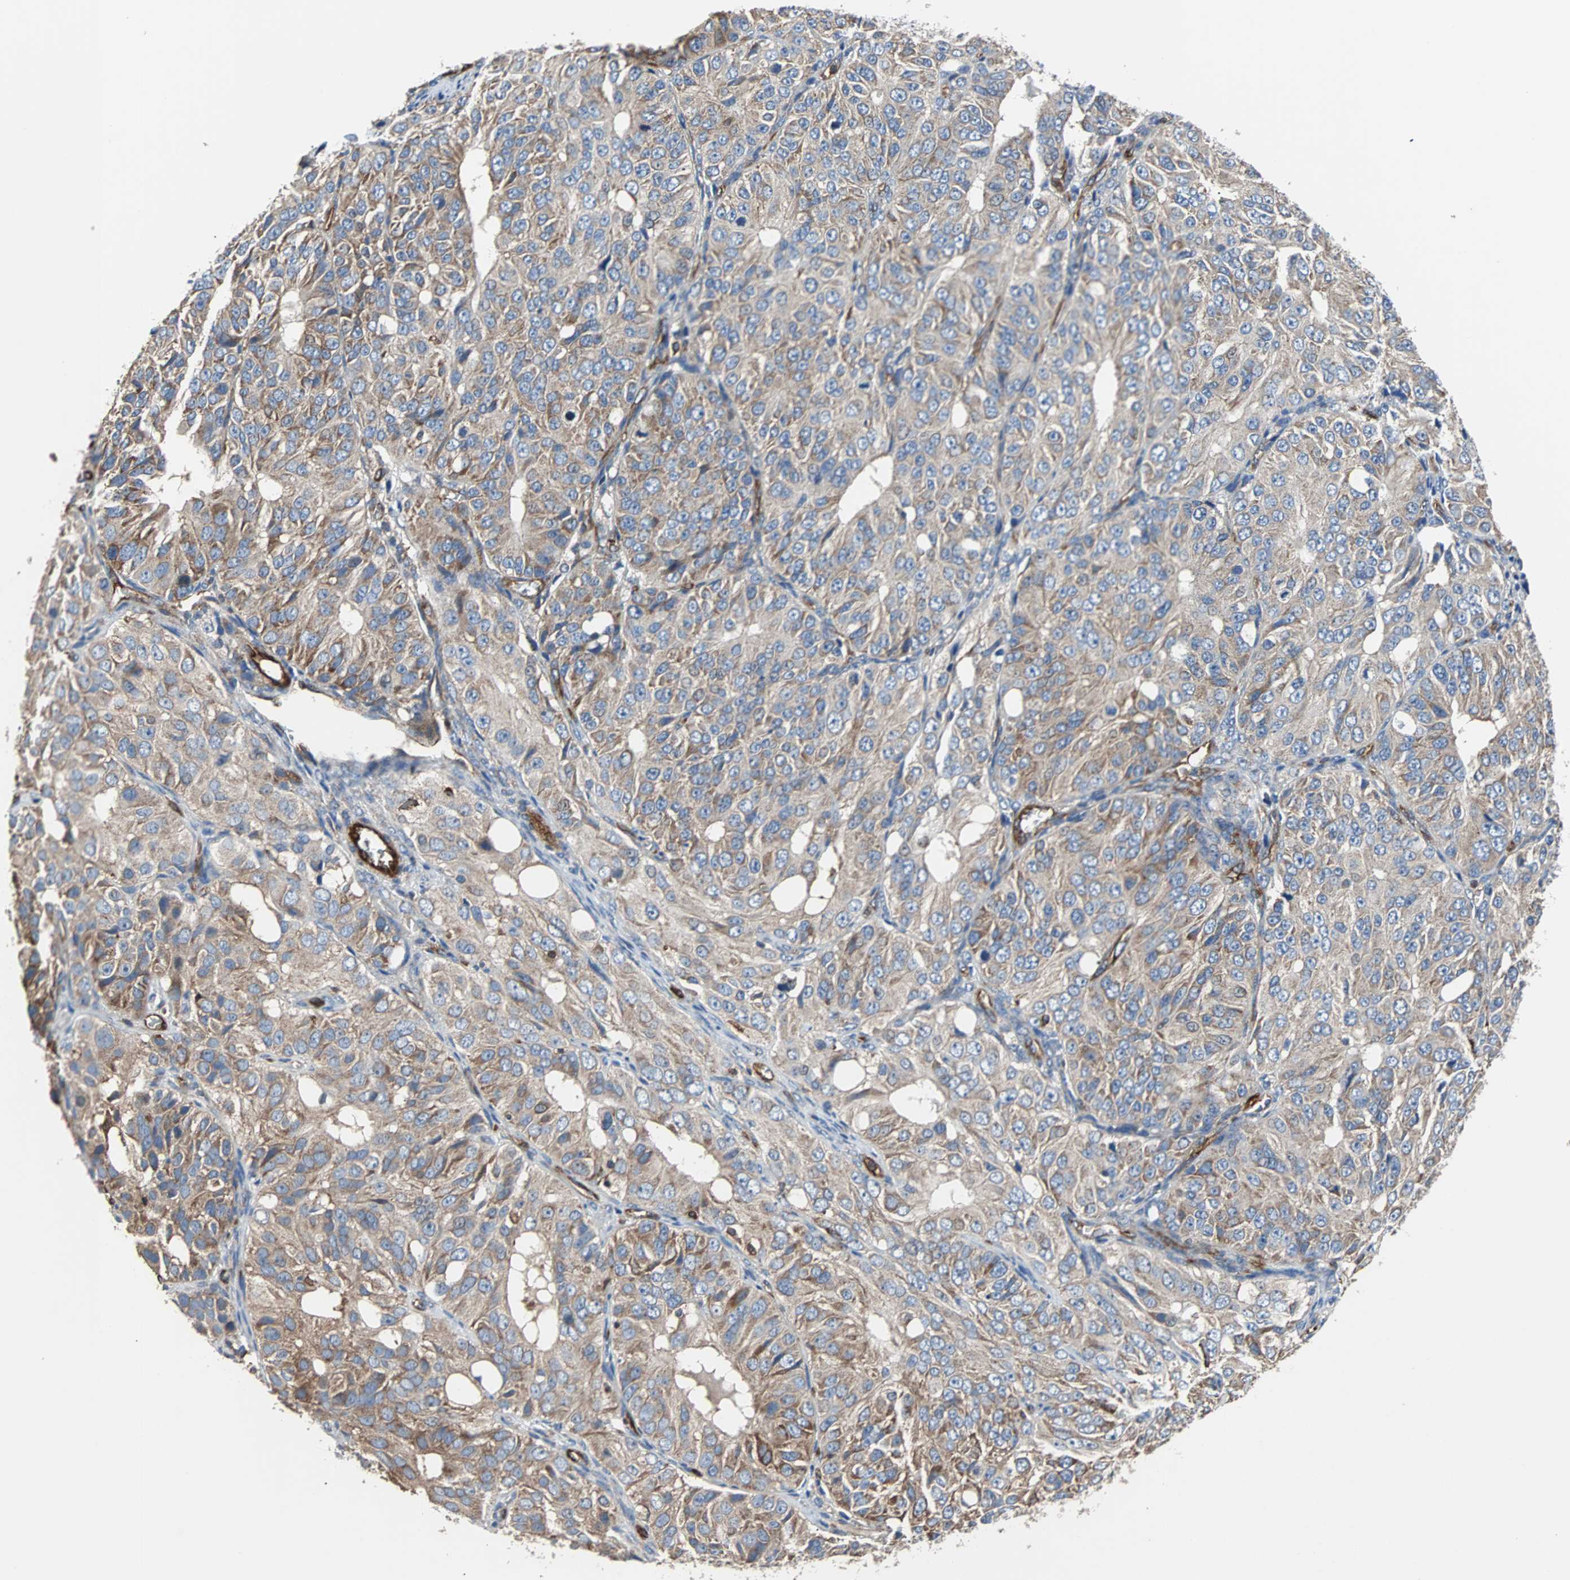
{"staining": {"intensity": "moderate", "quantity": ">75%", "location": "cytoplasmic/membranous"}, "tissue": "ovarian cancer", "cell_type": "Tumor cells", "image_type": "cancer", "snomed": [{"axis": "morphology", "description": "Carcinoma, endometroid"}, {"axis": "topography", "description": "Ovary"}], "caption": "High-power microscopy captured an immunohistochemistry micrograph of ovarian cancer (endometroid carcinoma), revealing moderate cytoplasmic/membranous expression in approximately >75% of tumor cells. The staining was performed using DAB (3,3'-diaminobenzidine) to visualize the protein expression in brown, while the nuclei were stained in blue with hematoxylin (Magnification: 20x).", "gene": "PLCG2", "patient": {"sex": "female", "age": 51}}